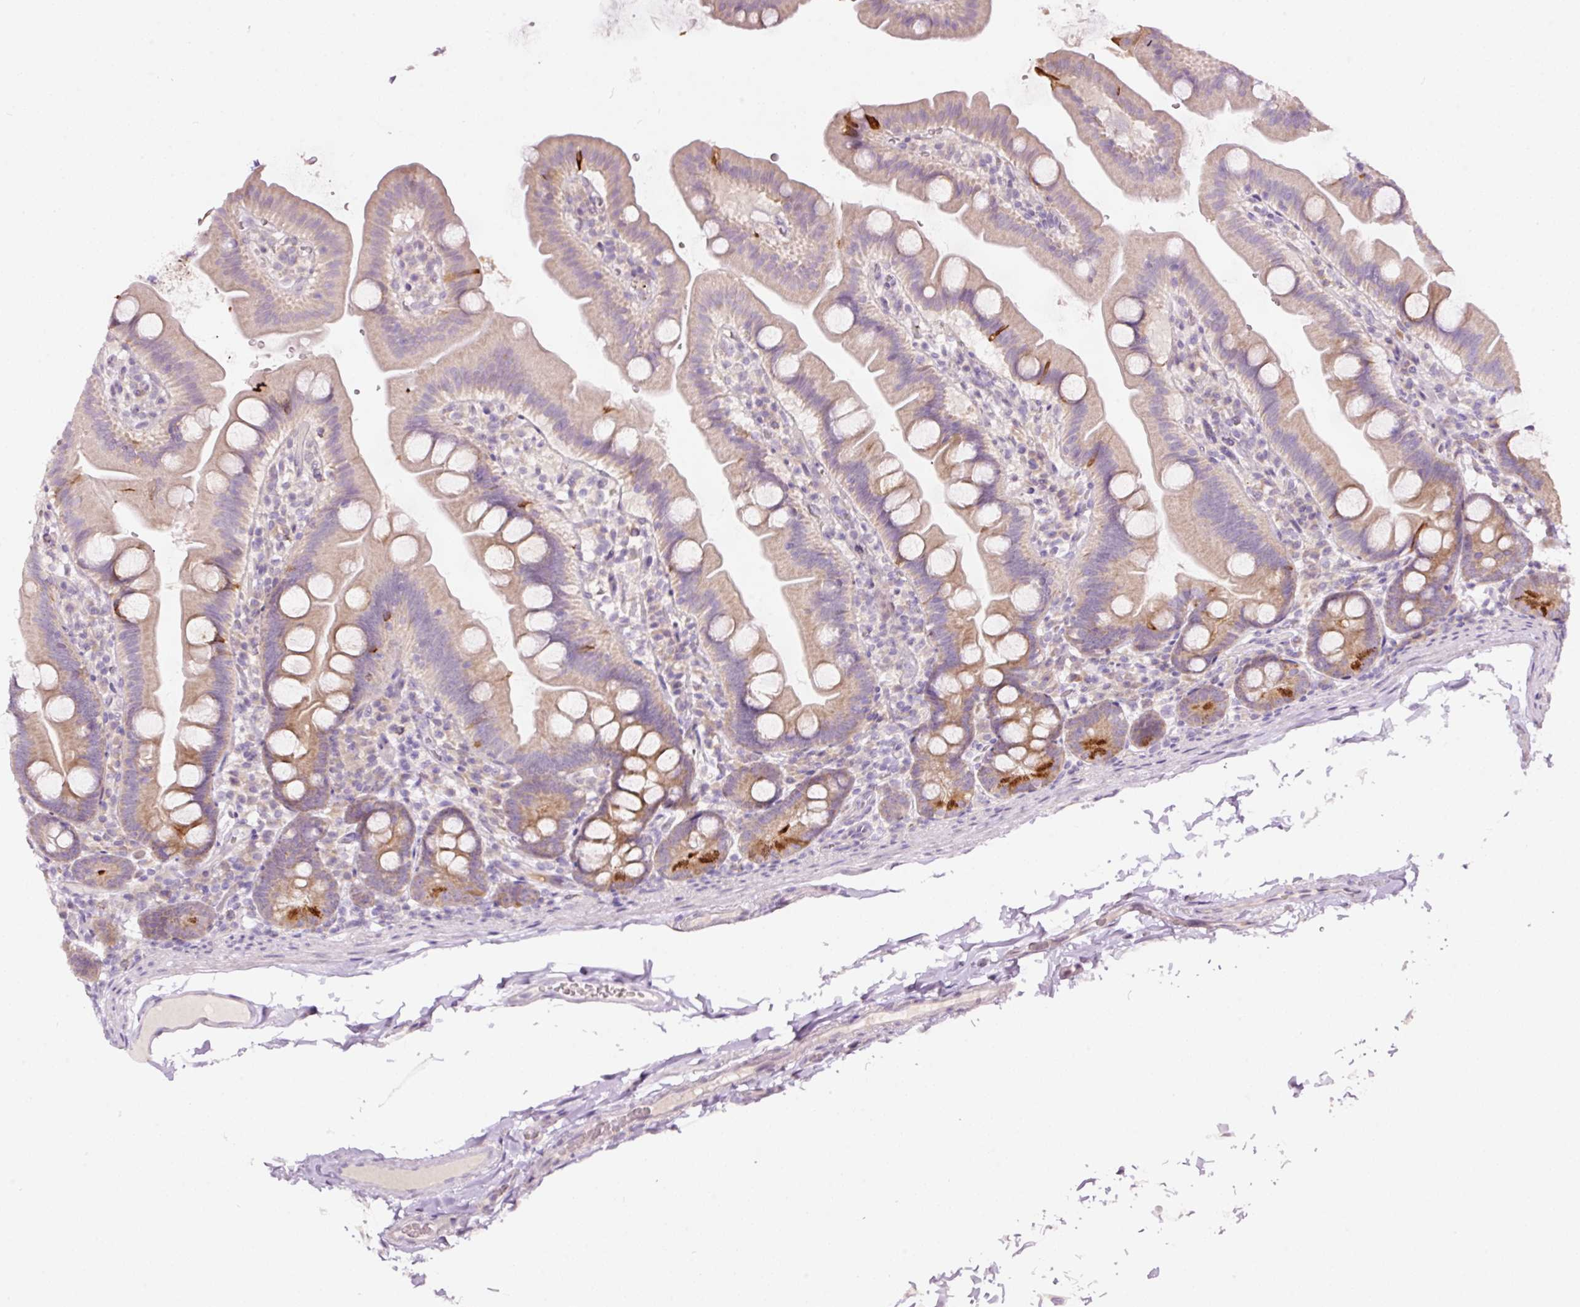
{"staining": {"intensity": "moderate", "quantity": "25%-75%", "location": "cytoplasmic/membranous"}, "tissue": "small intestine", "cell_type": "Glandular cells", "image_type": "normal", "snomed": [{"axis": "morphology", "description": "Normal tissue, NOS"}, {"axis": "topography", "description": "Small intestine"}], "caption": "IHC of unremarkable small intestine displays medium levels of moderate cytoplasmic/membranous staining in approximately 25%-75% of glandular cells. Using DAB (3,3'-diaminobenzidine) (brown) and hematoxylin (blue) stains, captured at high magnification using brightfield microscopy.", "gene": "RSPO2", "patient": {"sex": "female", "age": 68}}